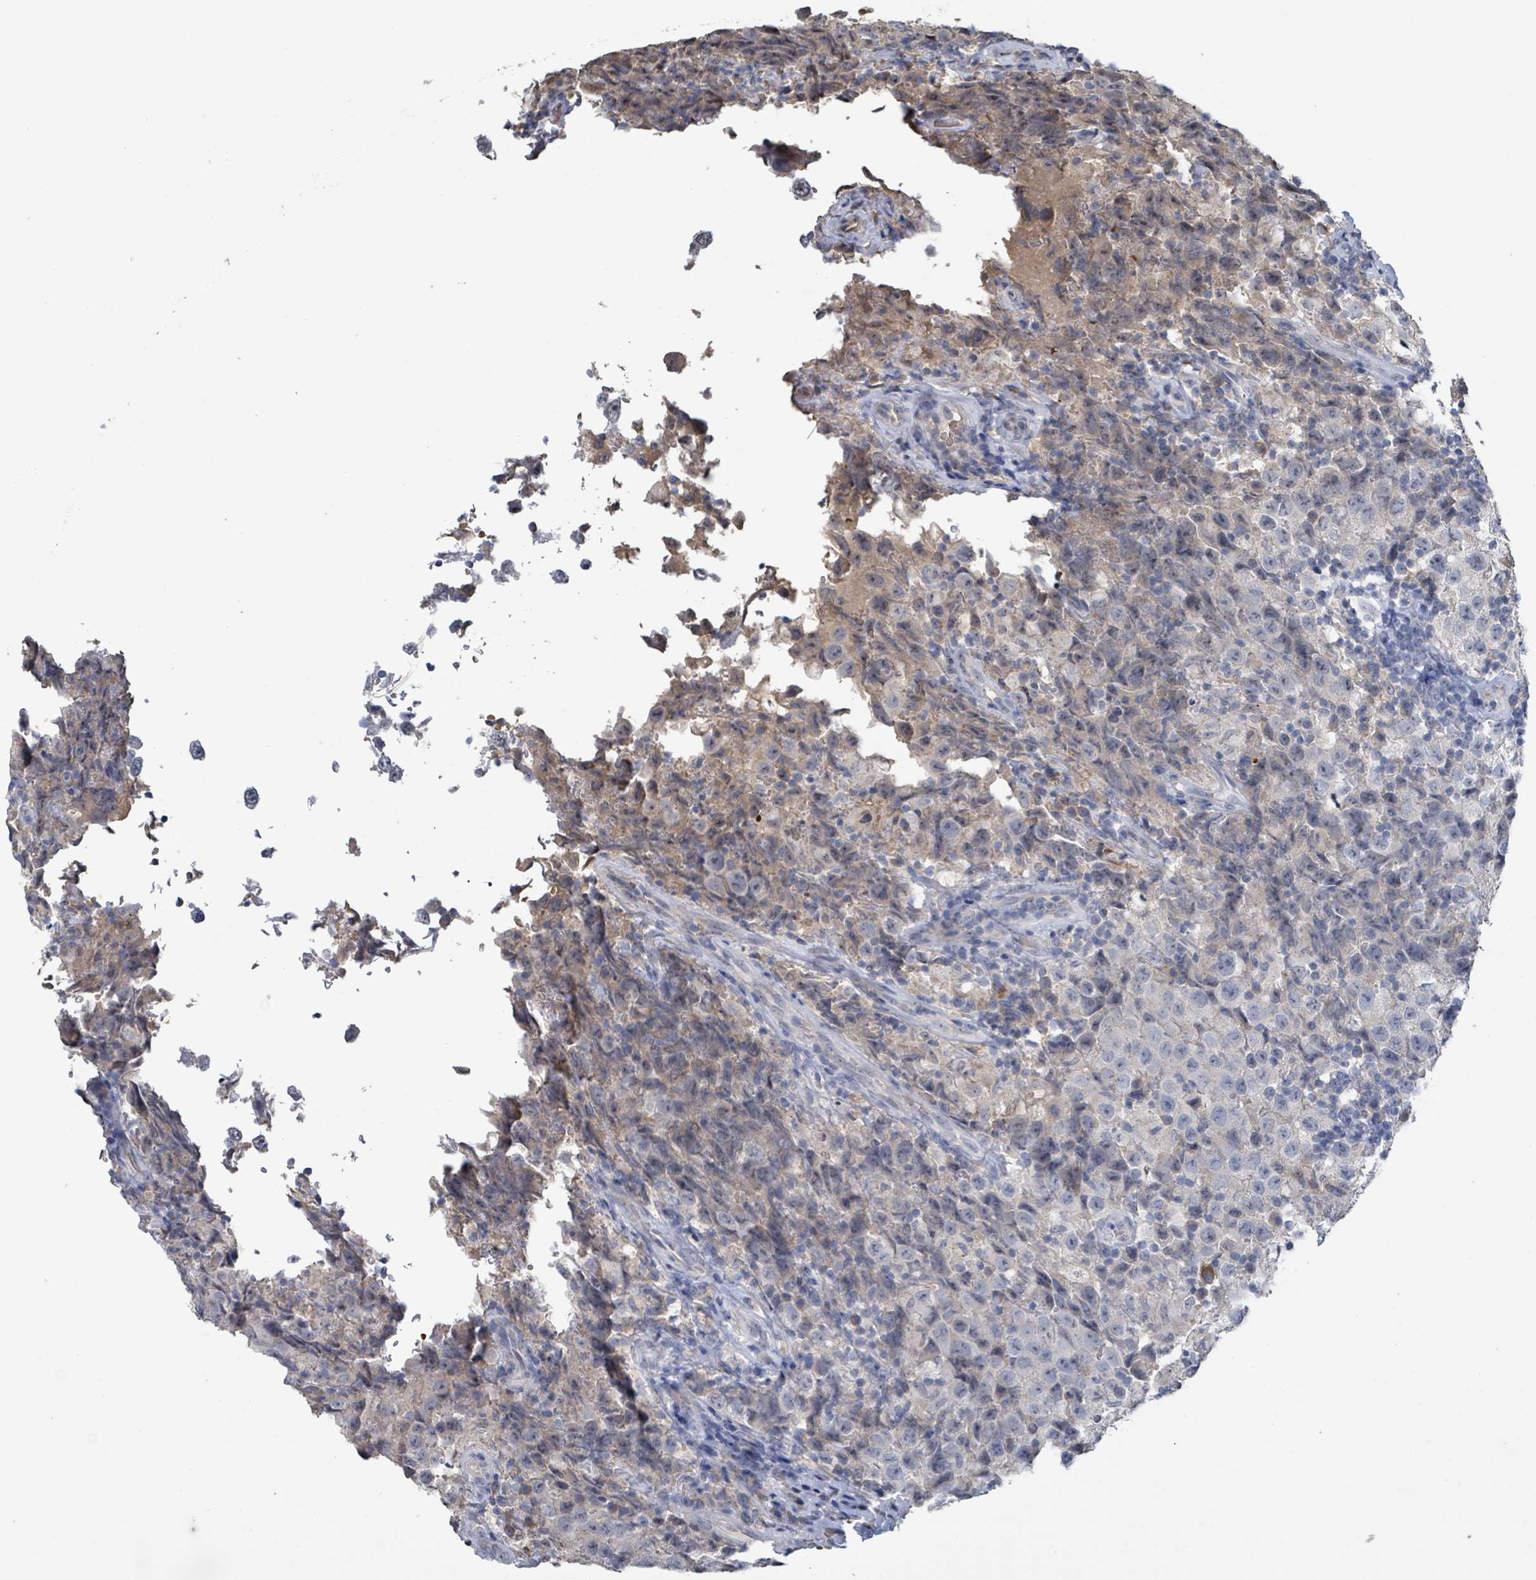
{"staining": {"intensity": "negative", "quantity": "none", "location": "none"}, "tissue": "testis cancer", "cell_type": "Tumor cells", "image_type": "cancer", "snomed": [{"axis": "morphology", "description": "Seminoma, NOS"}, {"axis": "morphology", "description": "Carcinoma, Embryonal, NOS"}, {"axis": "topography", "description": "Testis"}], "caption": "A high-resolution image shows immunohistochemistry (IHC) staining of testis cancer (embryonal carcinoma), which displays no significant positivity in tumor cells. Nuclei are stained in blue.", "gene": "SEBOX", "patient": {"sex": "male", "age": 41}}